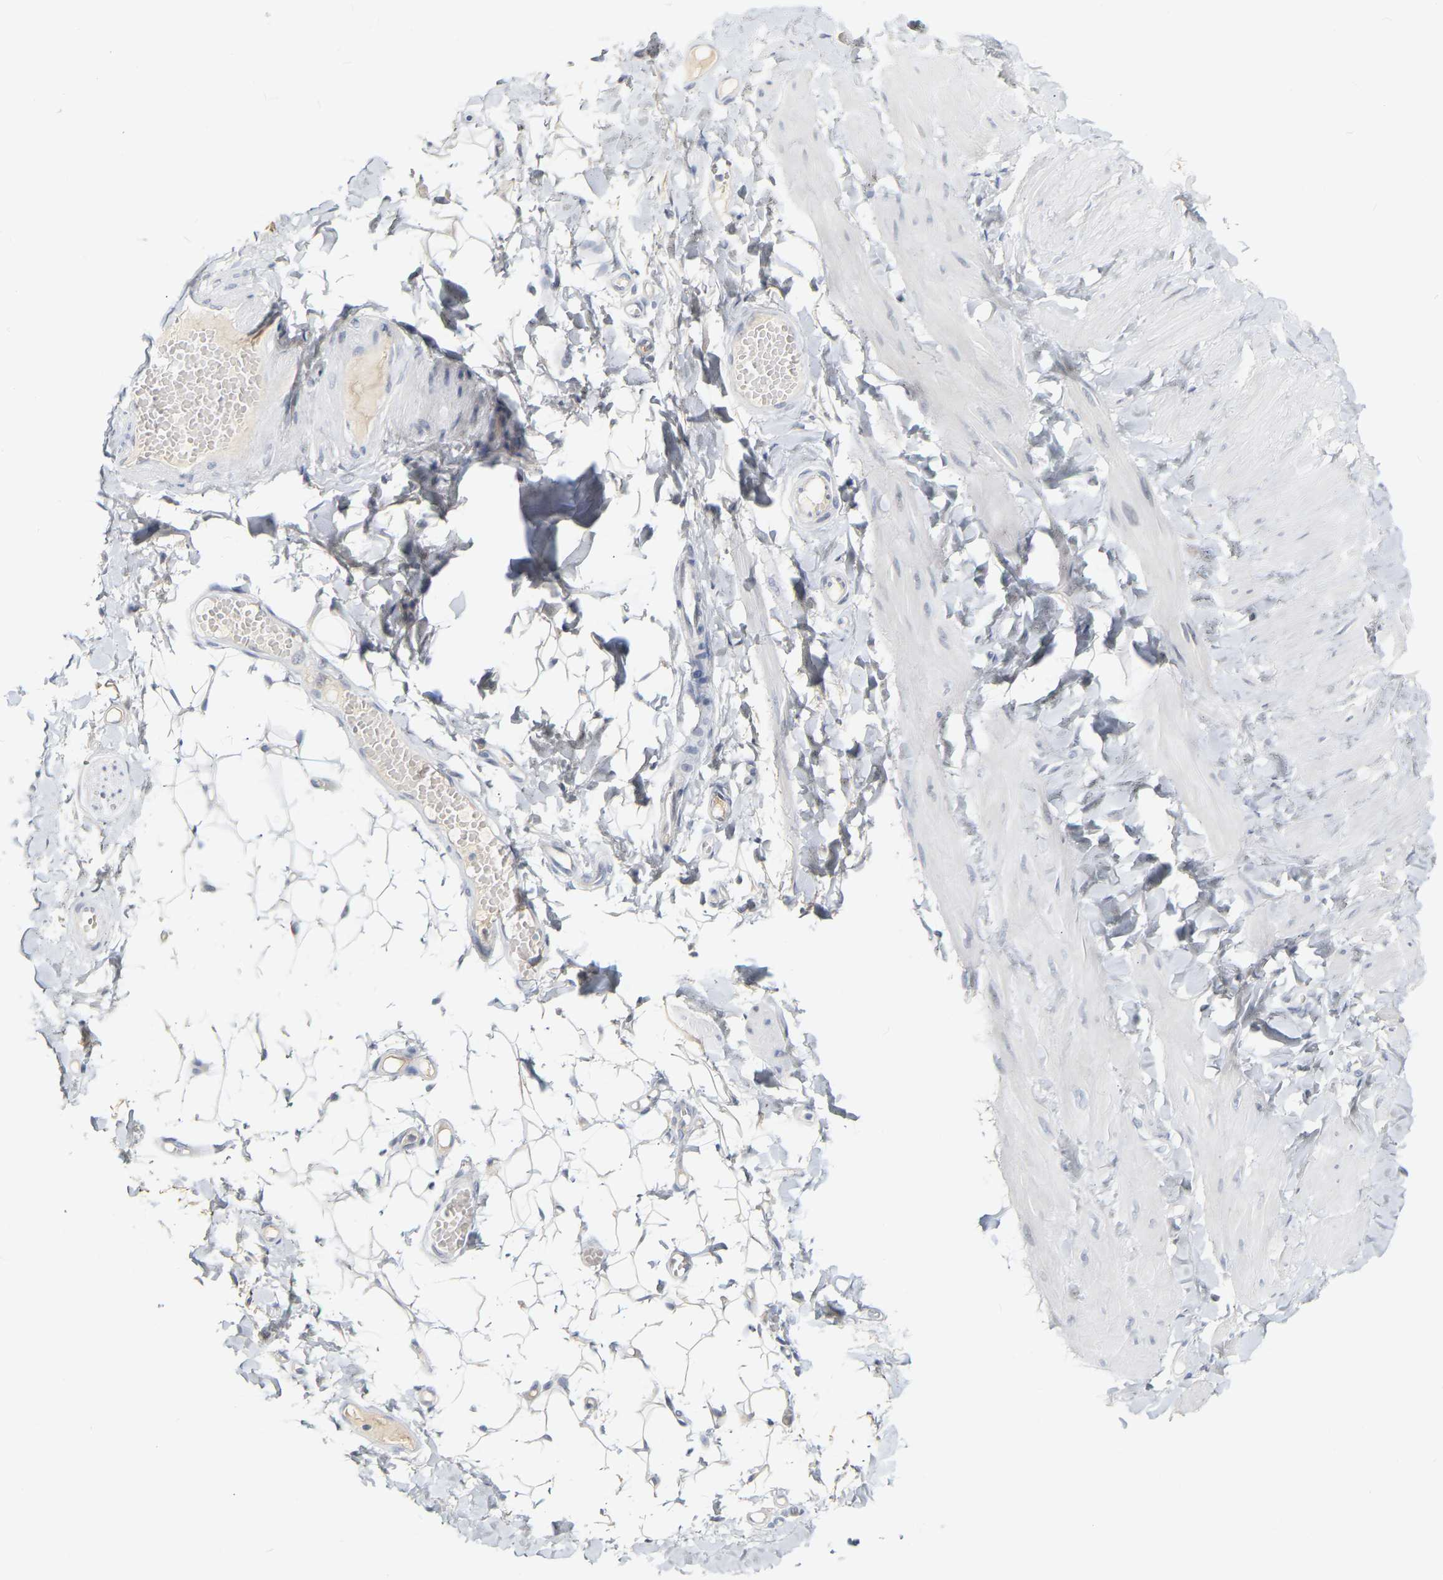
{"staining": {"intensity": "negative", "quantity": "none", "location": "none"}, "tissue": "adipose tissue", "cell_type": "Adipocytes", "image_type": "normal", "snomed": [{"axis": "morphology", "description": "Normal tissue, NOS"}, {"axis": "topography", "description": "Adipose tissue"}, {"axis": "topography", "description": "Vascular tissue"}, {"axis": "topography", "description": "Peripheral nerve tissue"}], "caption": "DAB immunohistochemical staining of benign adipose tissue displays no significant expression in adipocytes.", "gene": "KRT76", "patient": {"sex": "male", "age": 25}}